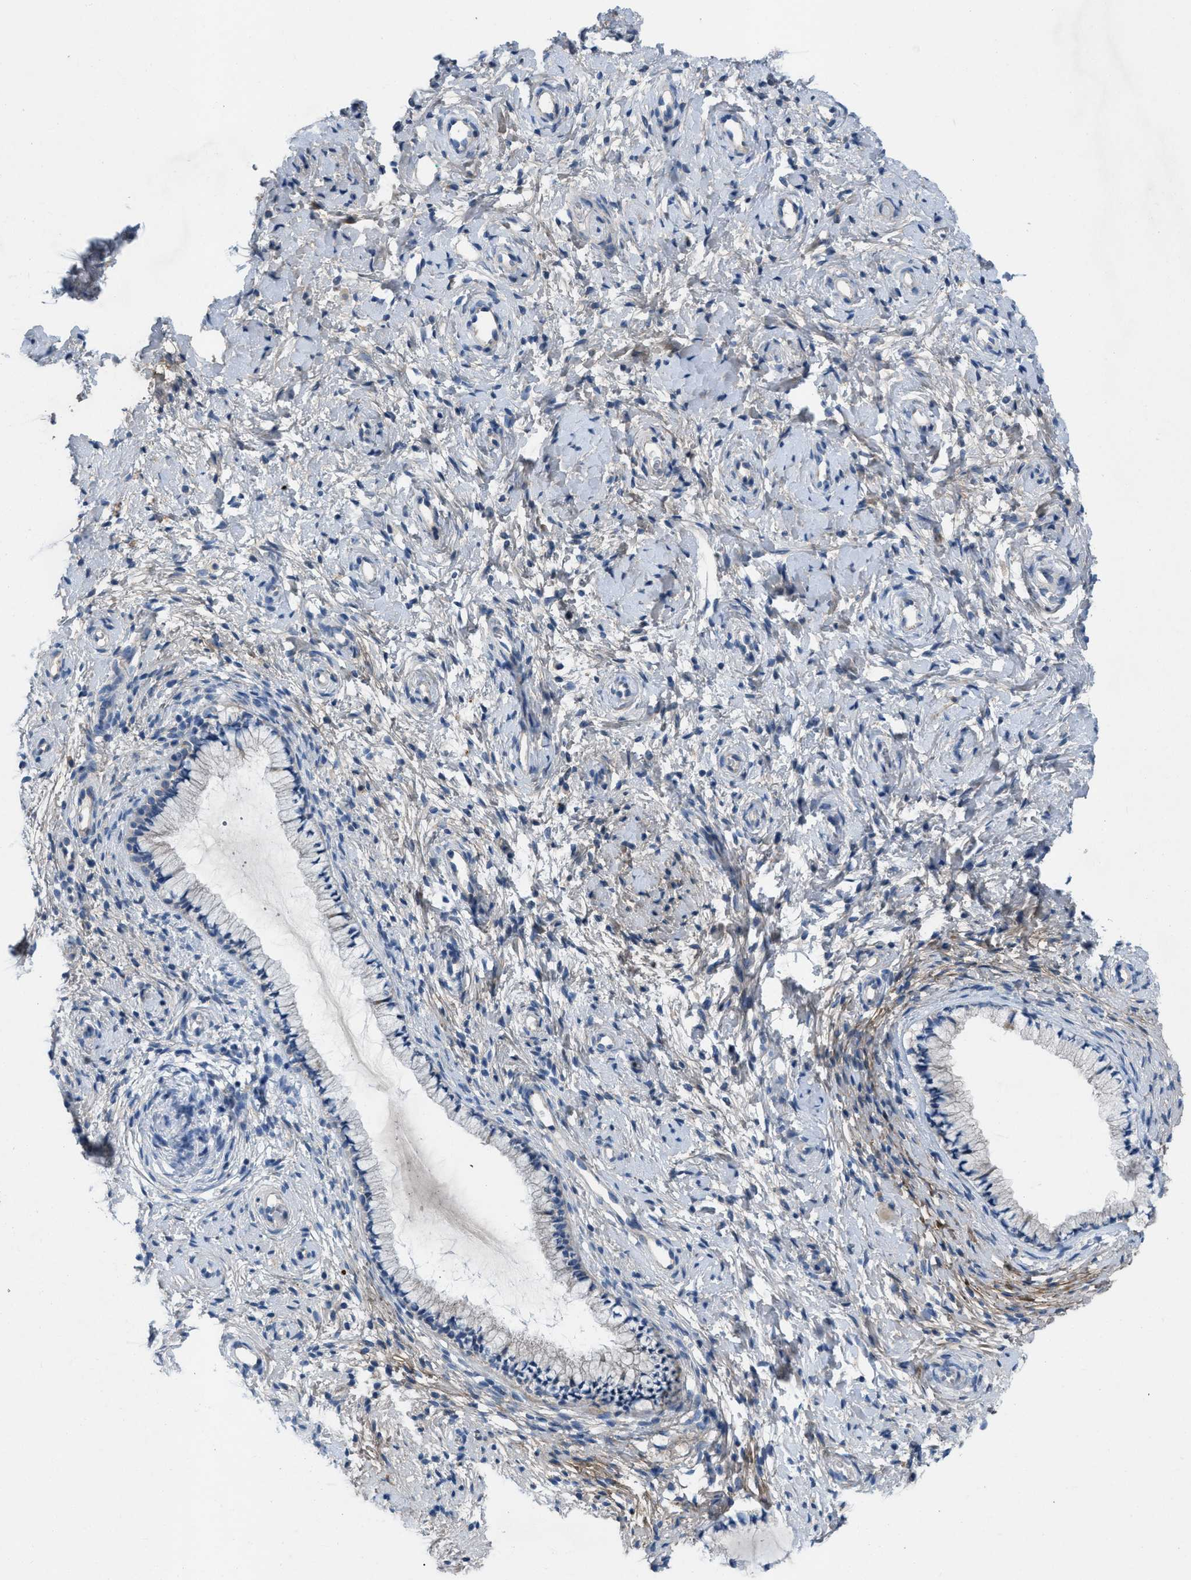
{"staining": {"intensity": "weak", "quantity": "<25%", "location": "cytoplasmic/membranous"}, "tissue": "cervix", "cell_type": "Glandular cells", "image_type": "normal", "snomed": [{"axis": "morphology", "description": "Normal tissue, NOS"}, {"axis": "topography", "description": "Cervix"}], "caption": "The IHC micrograph has no significant staining in glandular cells of cervix.", "gene": "PLPPR5", "patient": {"sex": "female", "age": 72}}